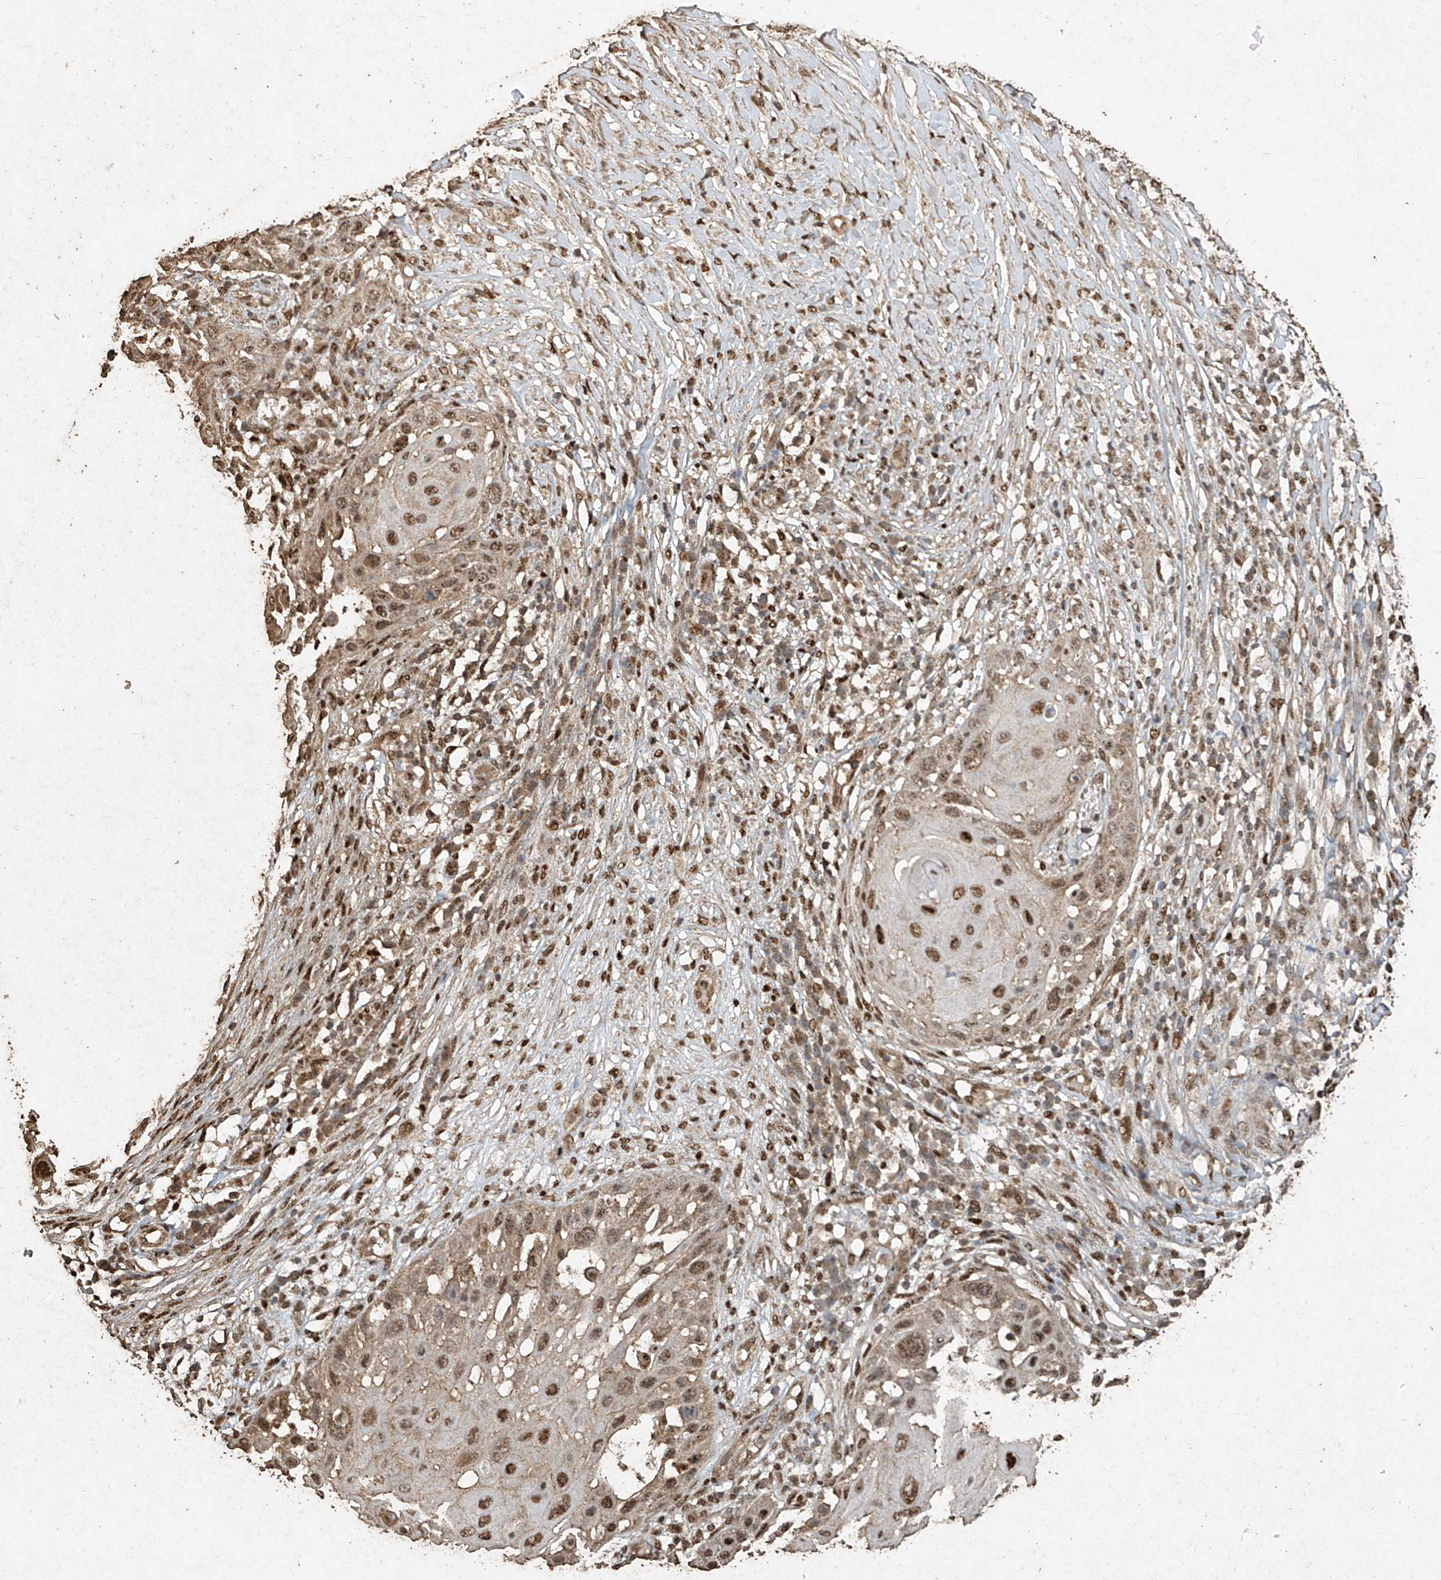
{"staining": {"intensity": "moderate", "quantity": ">75%", "location": "nuclear"}, "tissue": "skin cancer", "cell_type": "Tumor cells", "image_type": "cancer", "snomed": [{"axis": "morphology", "description": "Squamous cell carcinoma, NOS"}, {"axis": "topography", "description": "Skin"}], "caption": "Skin squamous cell carcinoma was stained to show a protein in brown. There is medium levels of moderate nuclear expression in about >75% of tumor cells.", "gene": "ERBB3", "patient": {"sex": "female", "age": 44}}